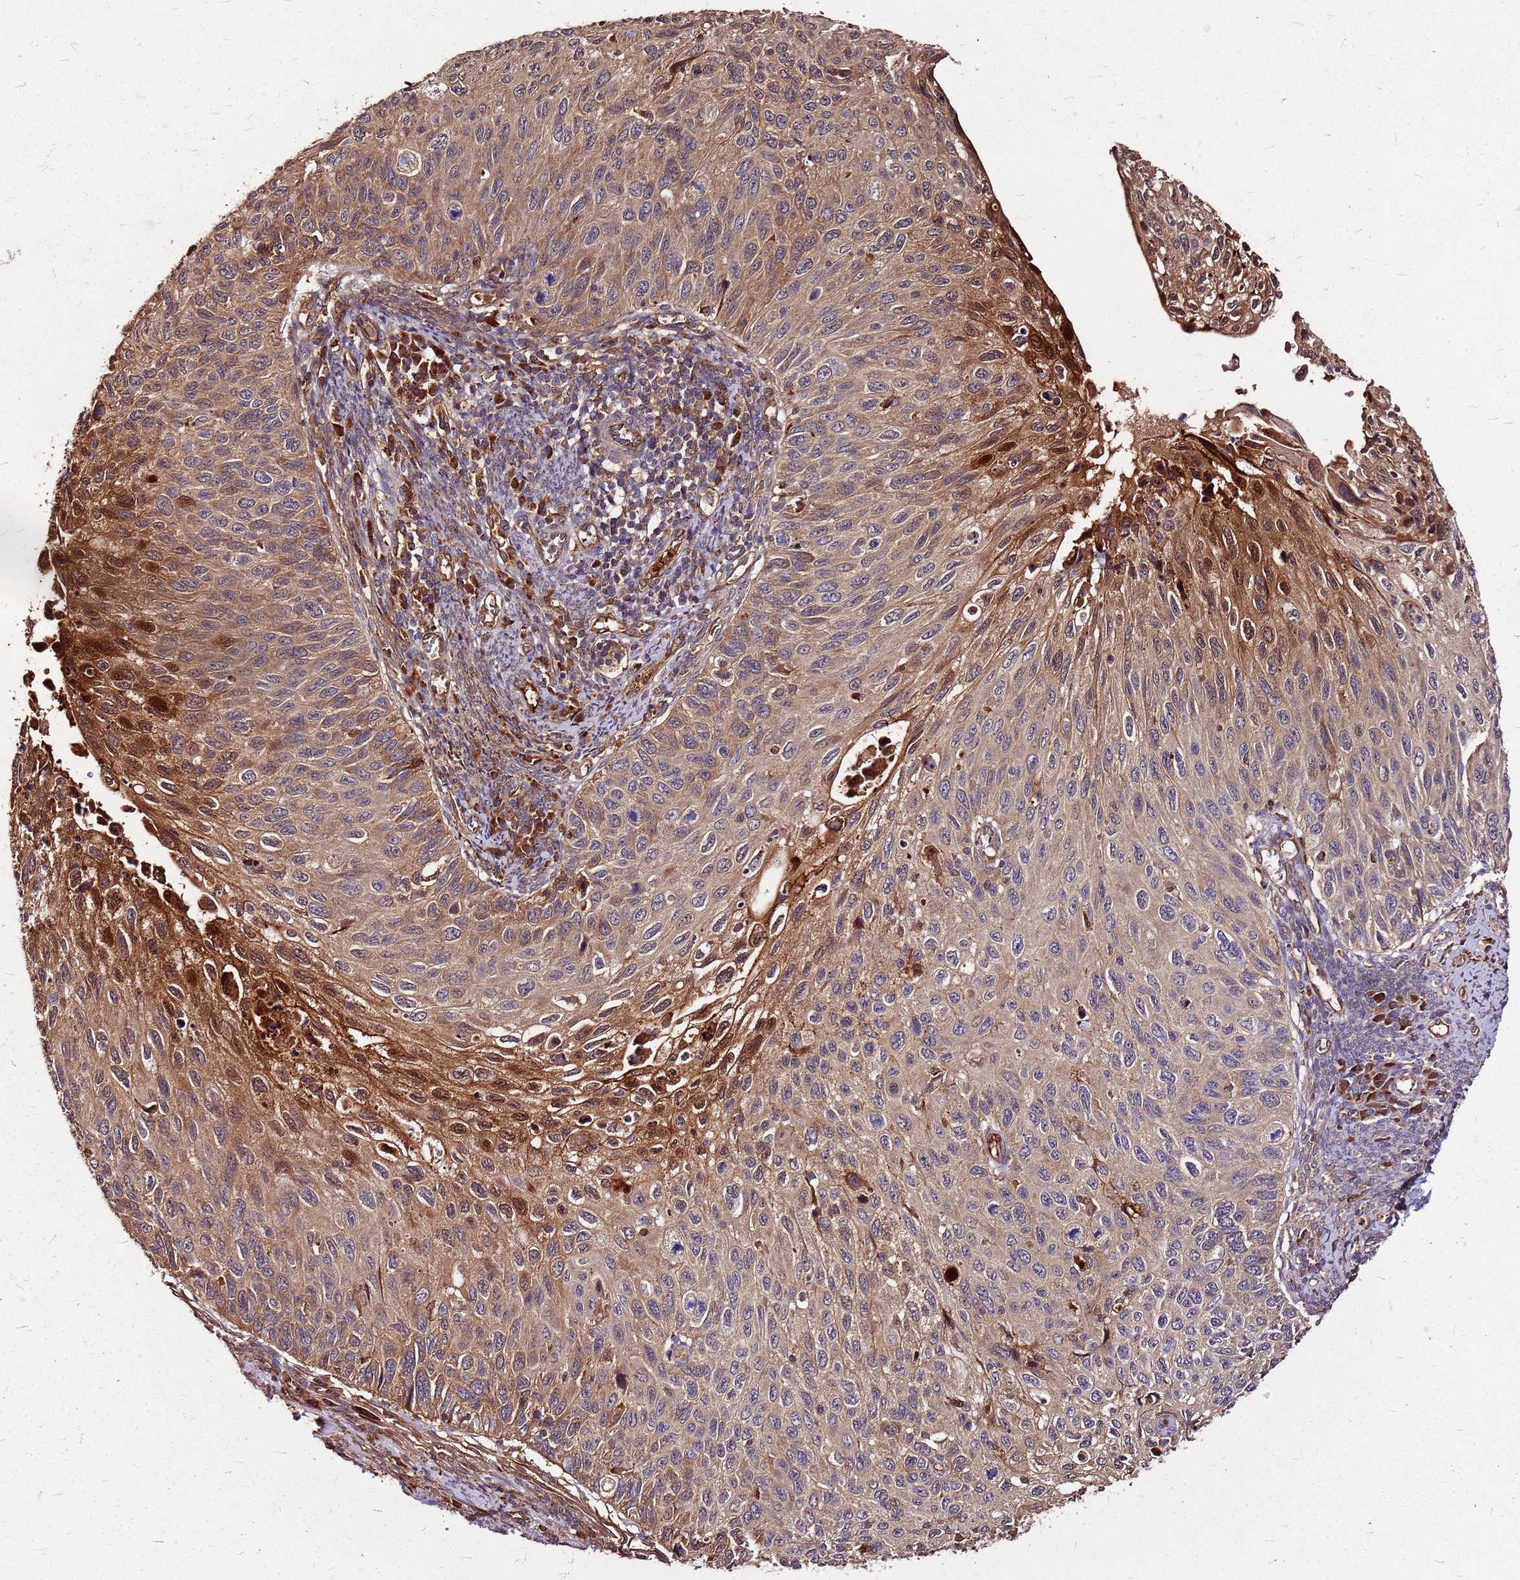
{"staining": {"intensity": "moderate", "quantity": "25%-75%", "location": "cytoplasmic/membranous,nuclear"}, "tissue": "cervical cancer", "cell_type": "Tumor cells", "image_type": "cancer", "snomed": [{"axis": "morphology", "description": "Squamous cell carcinoma, NOS"}, {"axis": "topography", "description": "Cervix"}], "caption": "This micrograph reveals IHC staining of cervical squamous cell carcinoma, with medium moderate cytoplasmic/membranous and nuclear staining in about 25%-75% of tumor cells.", "gene": "LYPLAL1", "patient": {"sex": "female", "age": 70}}